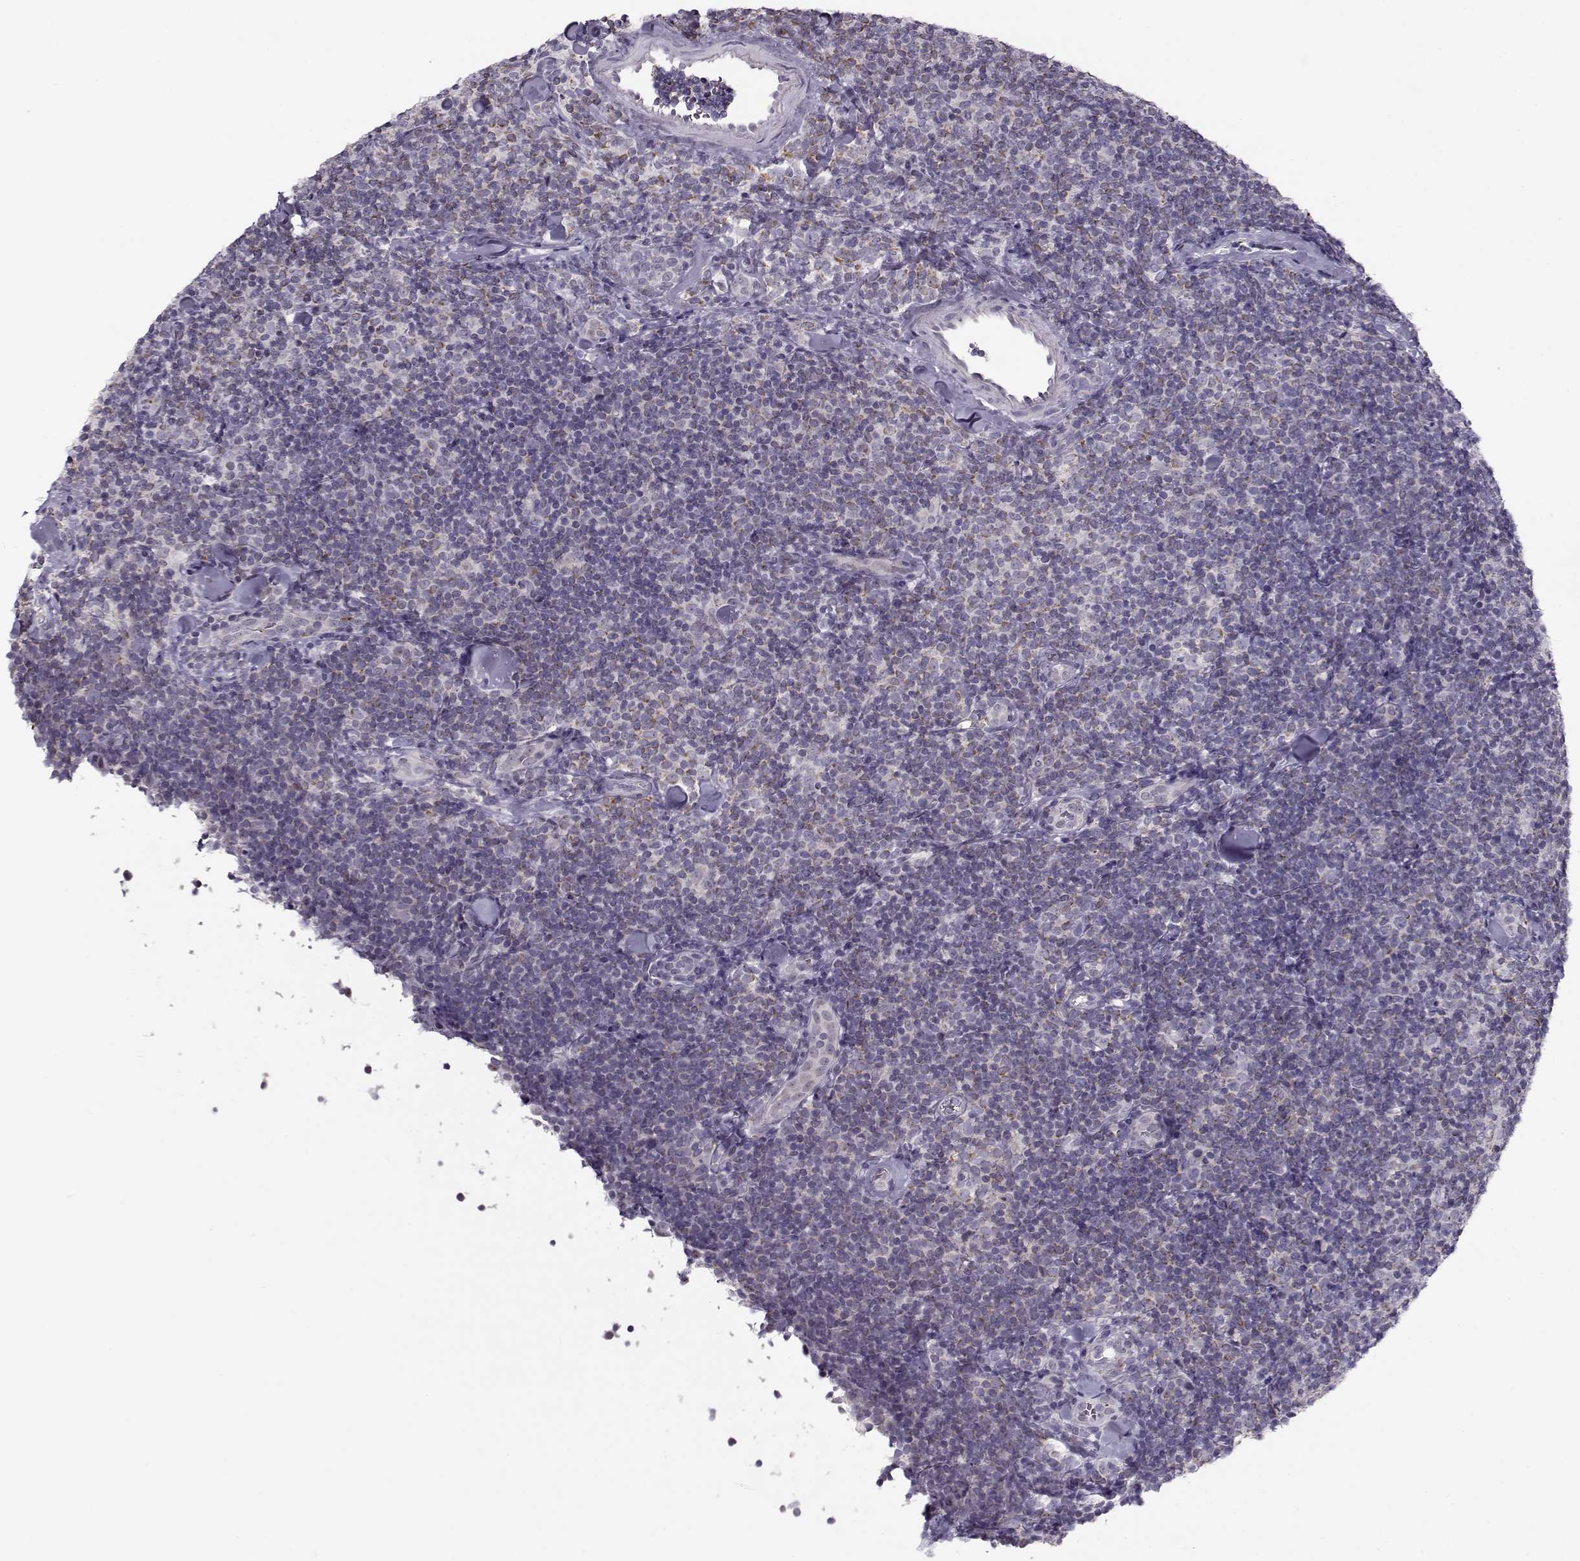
{"staining": {"intensity": "moderate", "quantity": "<25%", "location": "cytoplasmic/membranous"}, "tissue": "lymphoma", "cell_type": "Tumor cells", "image_type": "cancer", "snomed": [{"axis": "morphology", "description": "Malignant lymphoma, non-Hodgkin's type, Low grade"}, {"axis": "topography", "description": "Lymph node"}], "caption": "Immunohistochemical staining of human low-grade malignant lymphoma, non-Hodgkin's type displays low levels of moderate cytoplasmic/membranous protein positivity in approximately <25% of tumor cells.", "gene": "KLF17", "patient": {"sex": "female", "age": 56}}